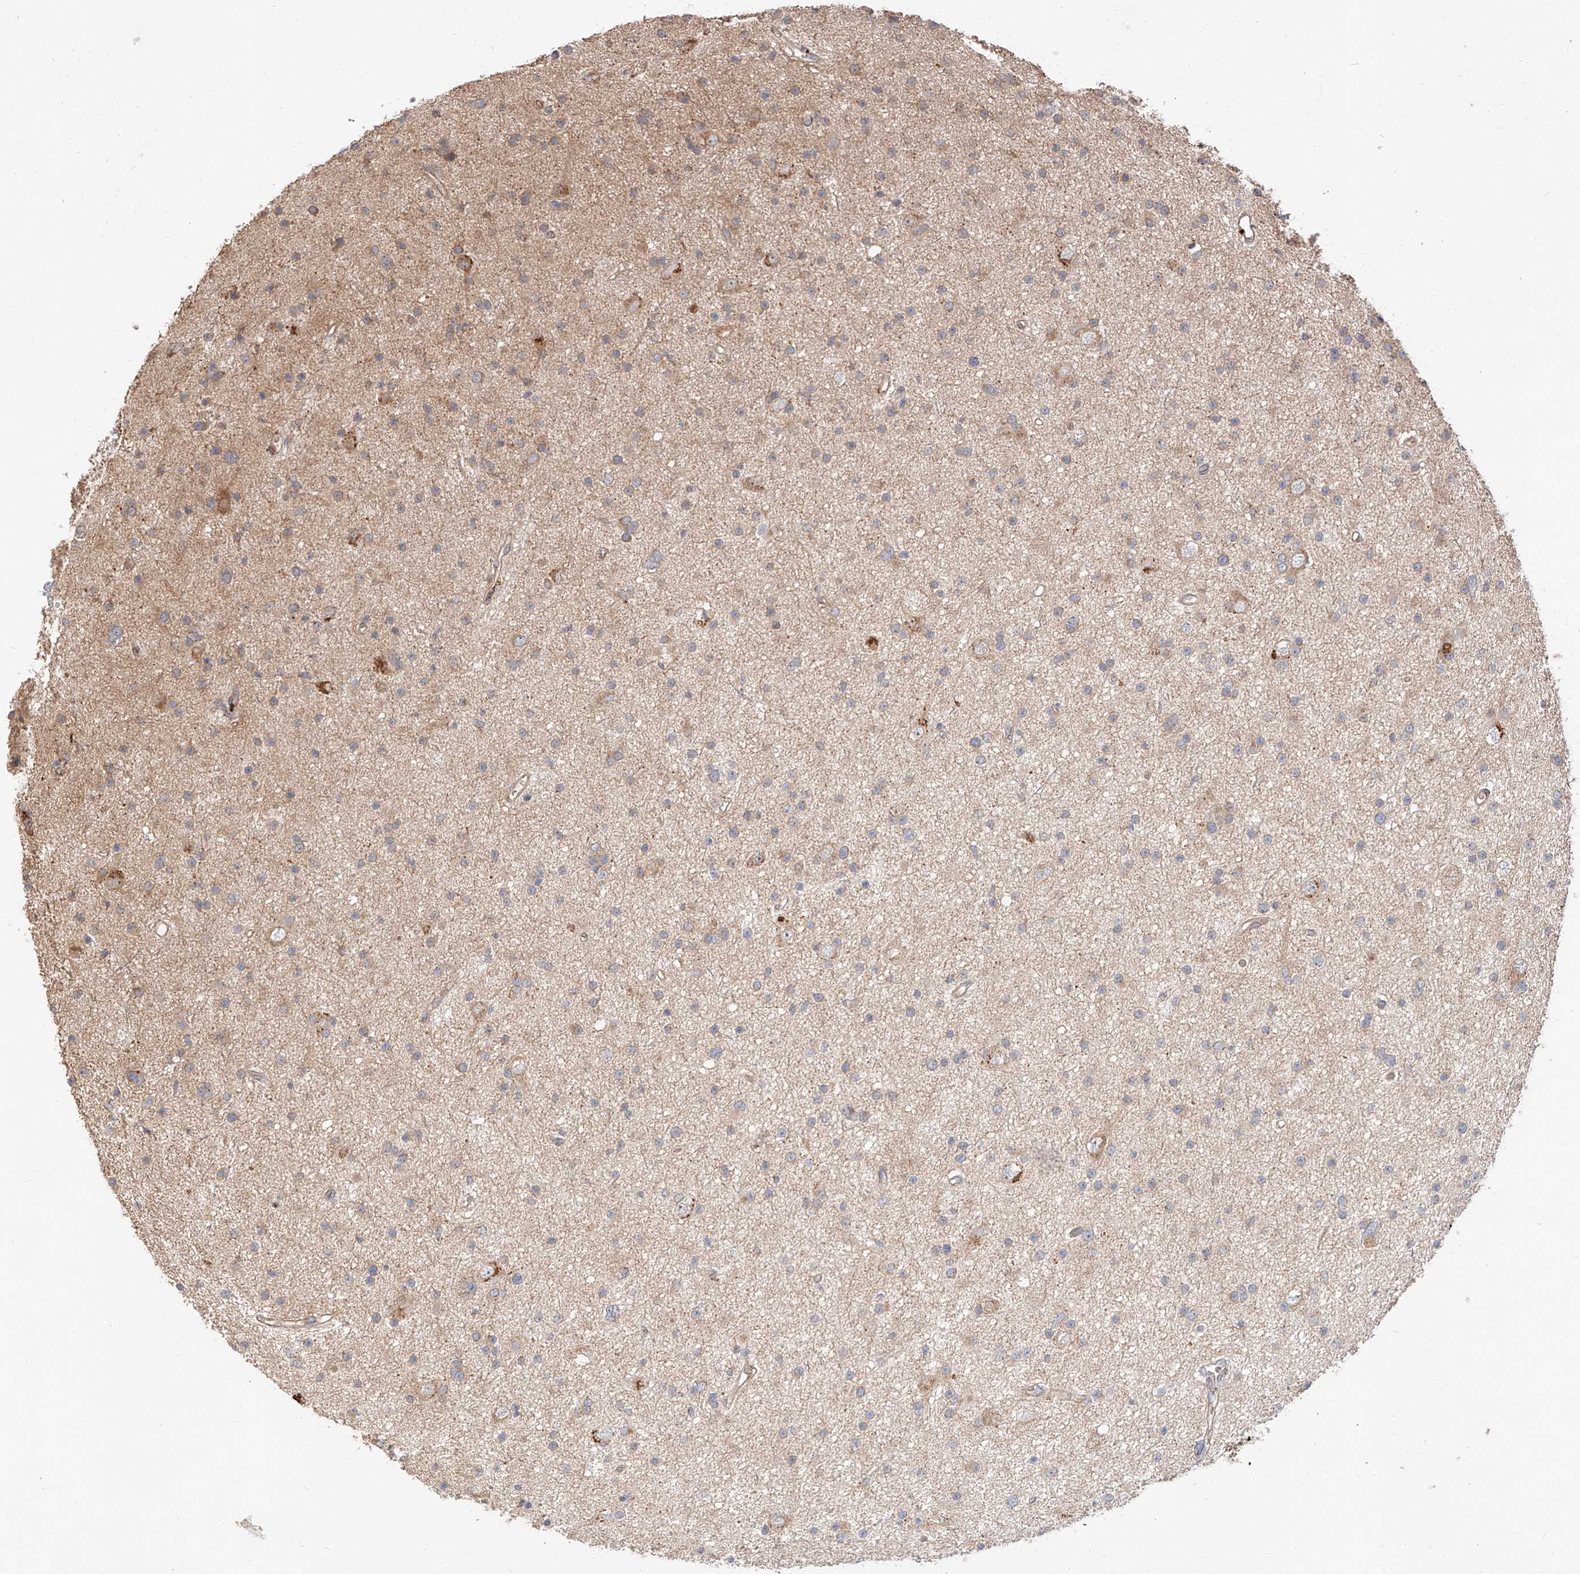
{"staining": {"intensity": "weak", "quantity": "25%-75%", "location": "cytoplasmic/membranous"}, "tissue": "glioma", "cell_type": "Tumor cells", "image_type": "cancer", "snomed": [{"axis": "morphology", "description": "Glioma, malignant, Low grade"}, {"axis": "topography", "description": "Cerebral cortex"}], "caption": "A brown stain labels weak cytoplasmic/membranous positivity of a protein in malignant glioma (low-grade) tumor cells. (DAB (3,3'-diaminobenzidine) IHC, brown staining for protein, blue staining for nuclei).", "gene": "DIRAS3", "patient": {"sex": "female", "age": 39}}